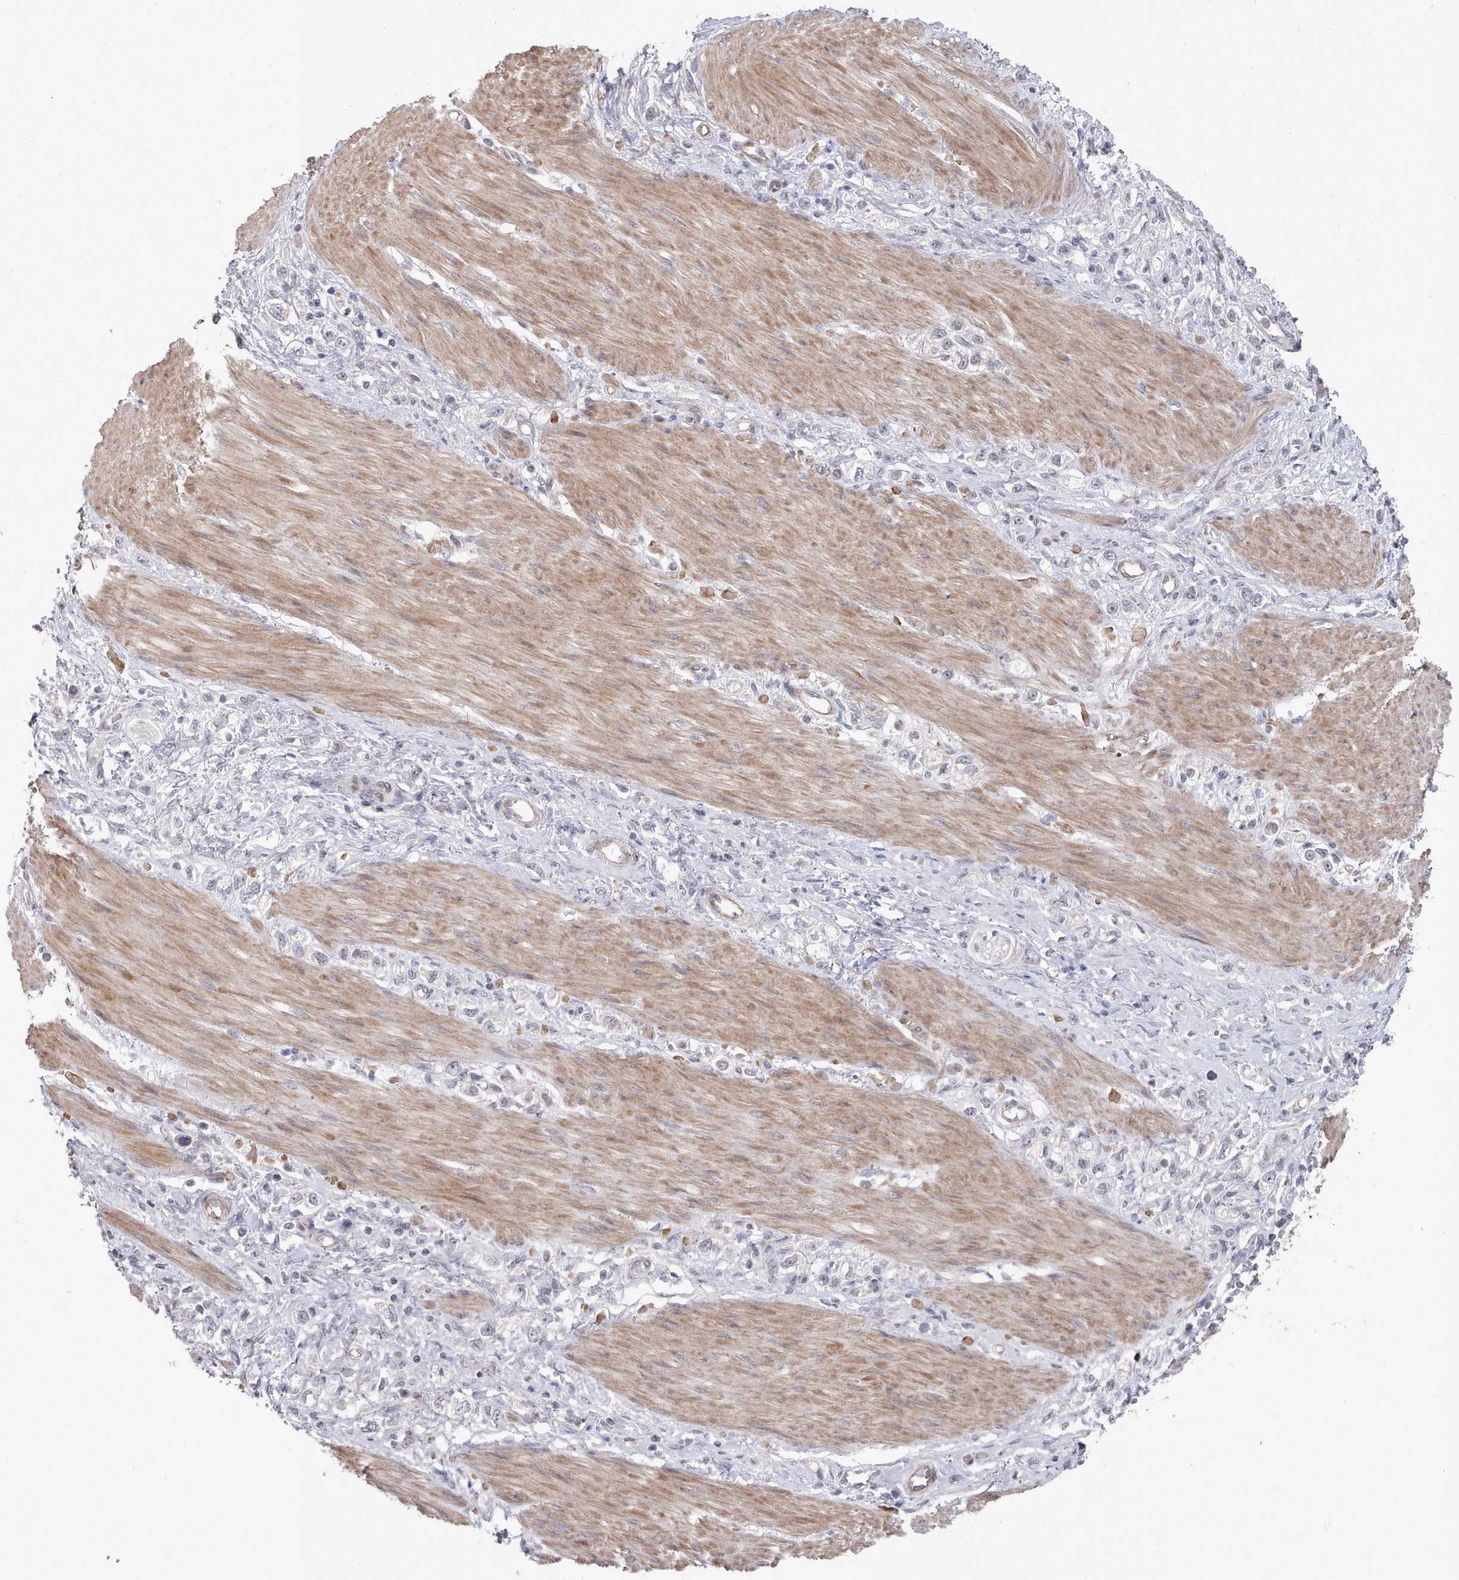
{"staining": {"intensity": "negative", "quantity": "none", "location": "none"}, "tissue": "stomach cancer", "cell_type": "Tumor cells", "image_type": "cancer", "snomed": [{"axis": "morphology", "description": "Adenocarcinoma, NOS"}, {"axis": "topography", "description": "Stomach"}], "caption": "Image shows no significant protein staining in tumor cells of adenocarcinoma (stomach).", "gene": "CPSF4", "patient": {"sex": "female", "age": 65}}